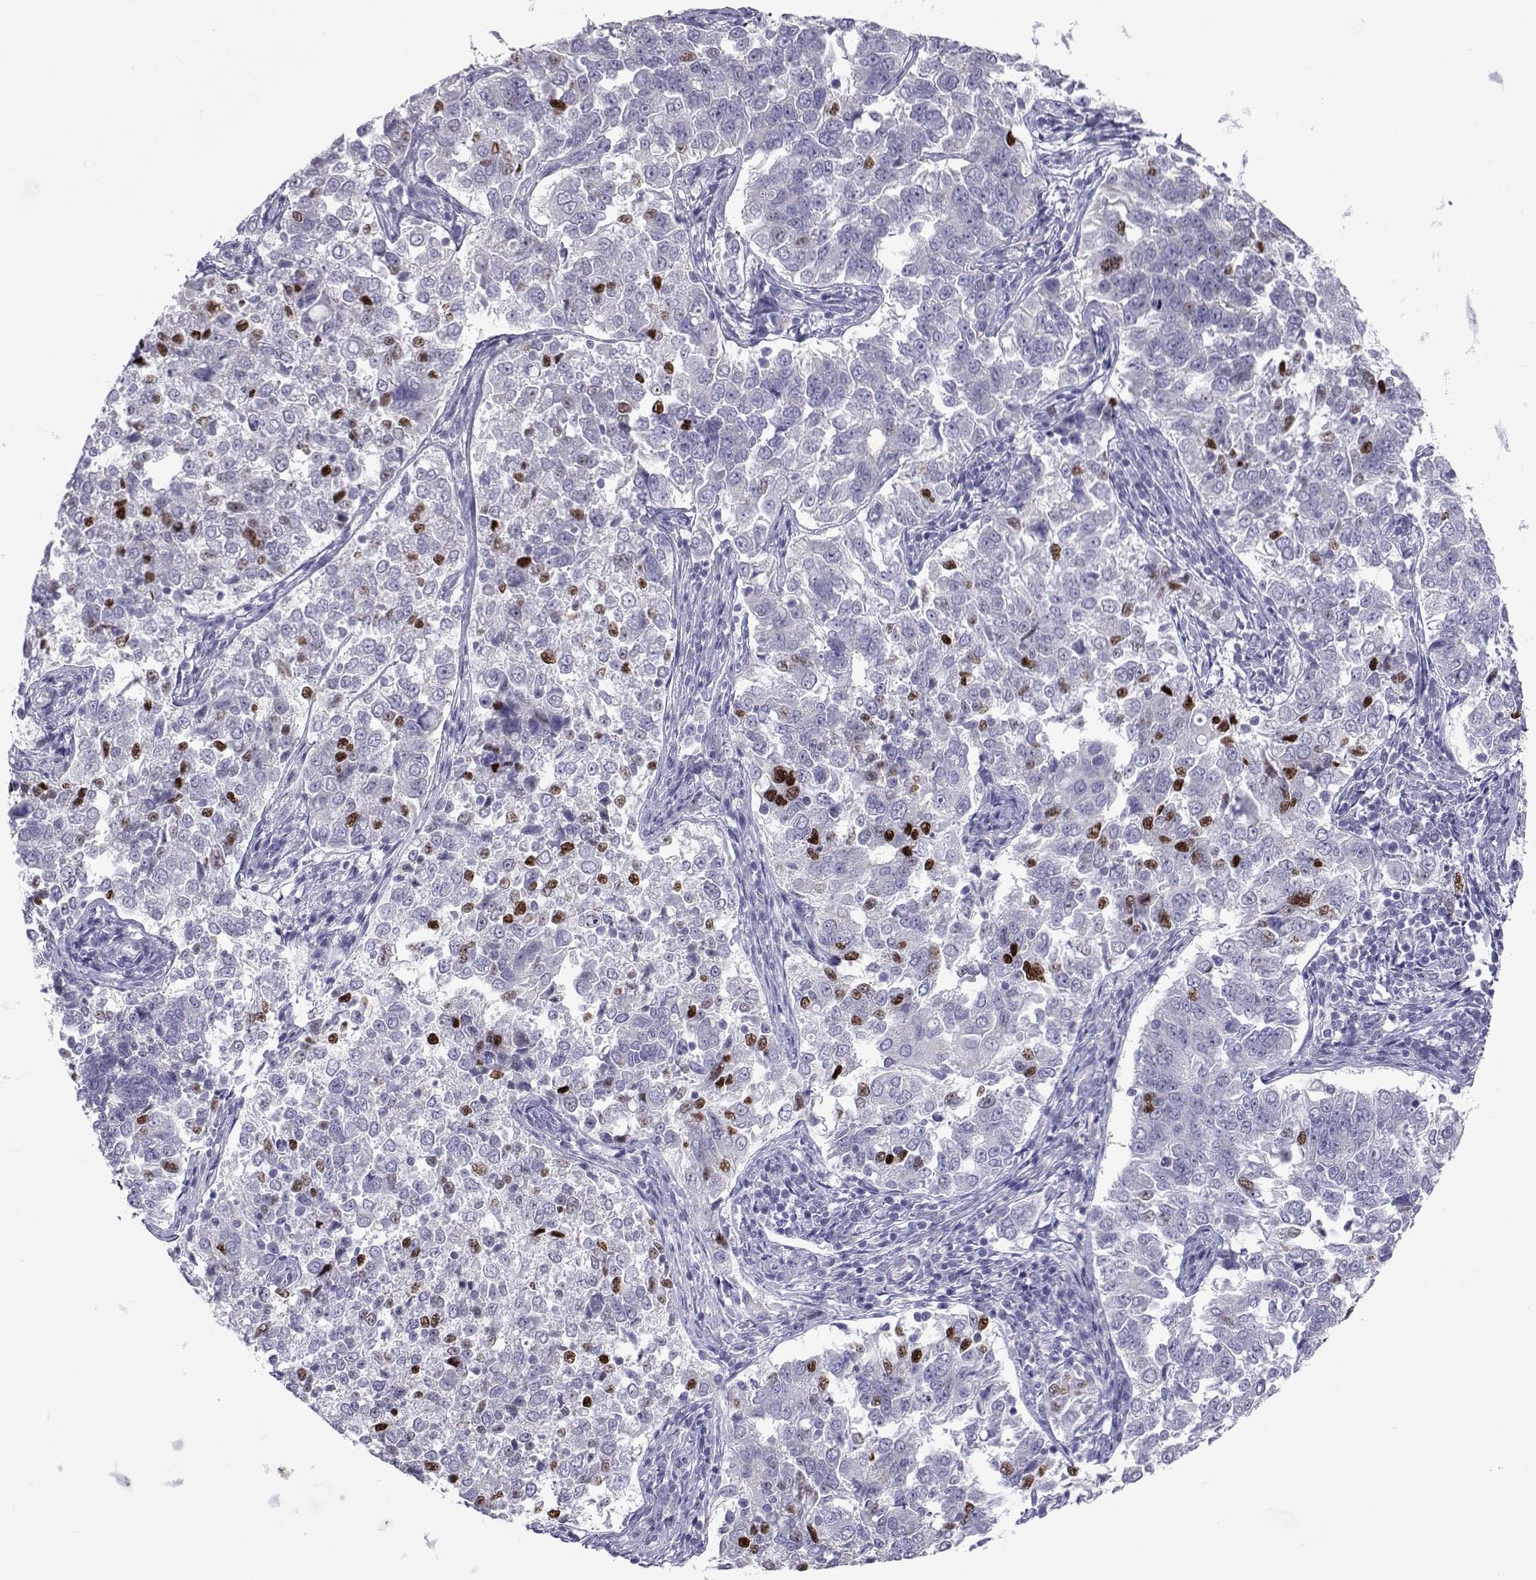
{"staining": {"intensity": "strong", "quantity": "<25%", "location": "nuclear"}, "tissue": "endometrial cancer", "cell_type": "Tumor cells", "image_type": "cancer", "snomed": [{"axis": "morphology", "description": "Adenocarcinoma, NOS"}, {"axis": "topography", "description": "Endometrium"}], "caption": "Protein staining exhibits strong nuclear expression in approximately <25% of tumor cells in endometrial adenocarcinoma.", "gene": "COL22A1", "patient": {"sex": "female", "age": 43}}